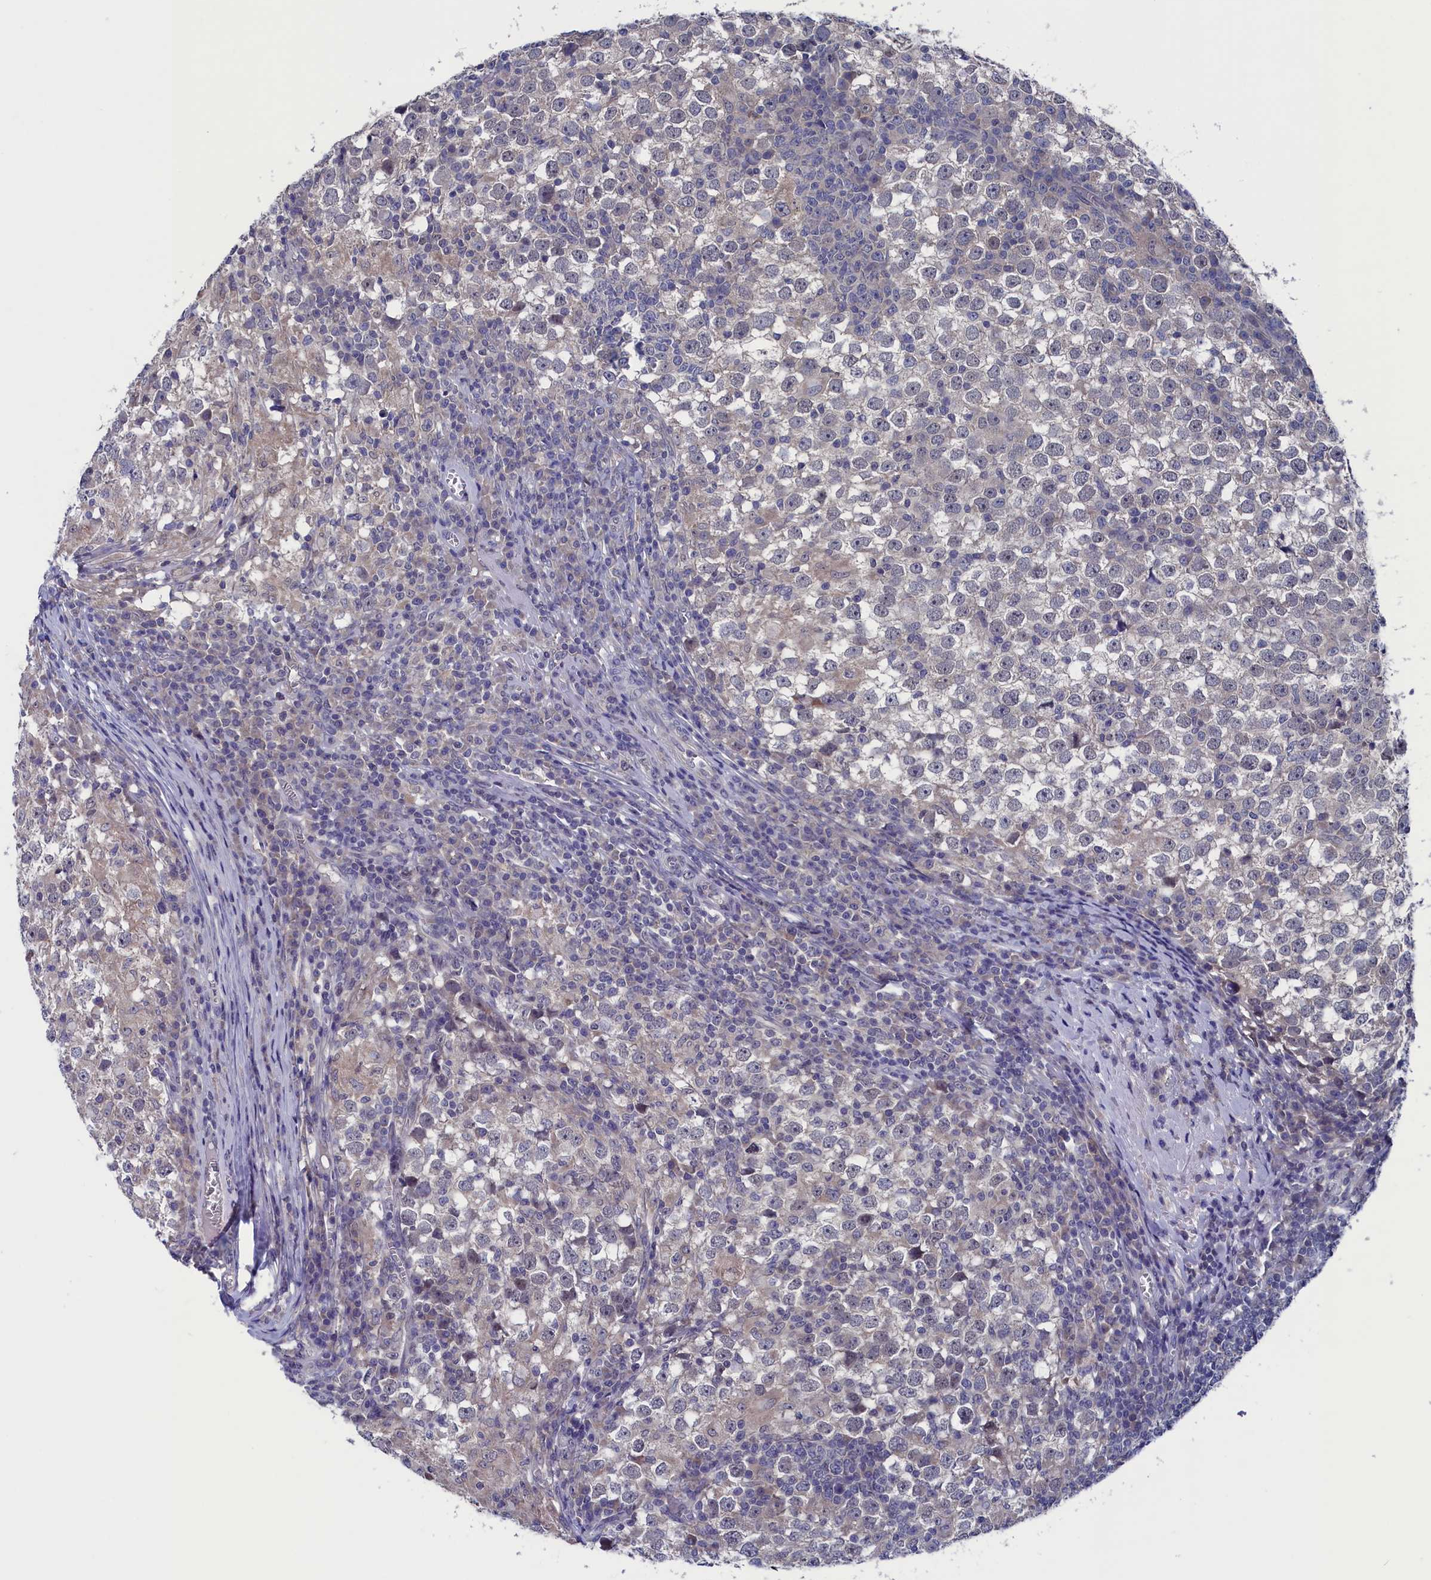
{"staining": {"intensity": "weak", "quantity": "<25%", "location": "cytoplasmic/membranous"}, "tissue": "testis cancer", "cell_type": "Tumor cells", "image_type": "cancer", "snomed": [{"axis": "morphology", "description": "Seminoma, NOS"}, {"axis": "topography", "description": "Testis"}], "caption": "Immunohistochemical staining of testis seminoma demonstrates no significant positivity in tumor cells.", "gene": "SPATA13", "patient": {"sex": "male", "age": 65}}